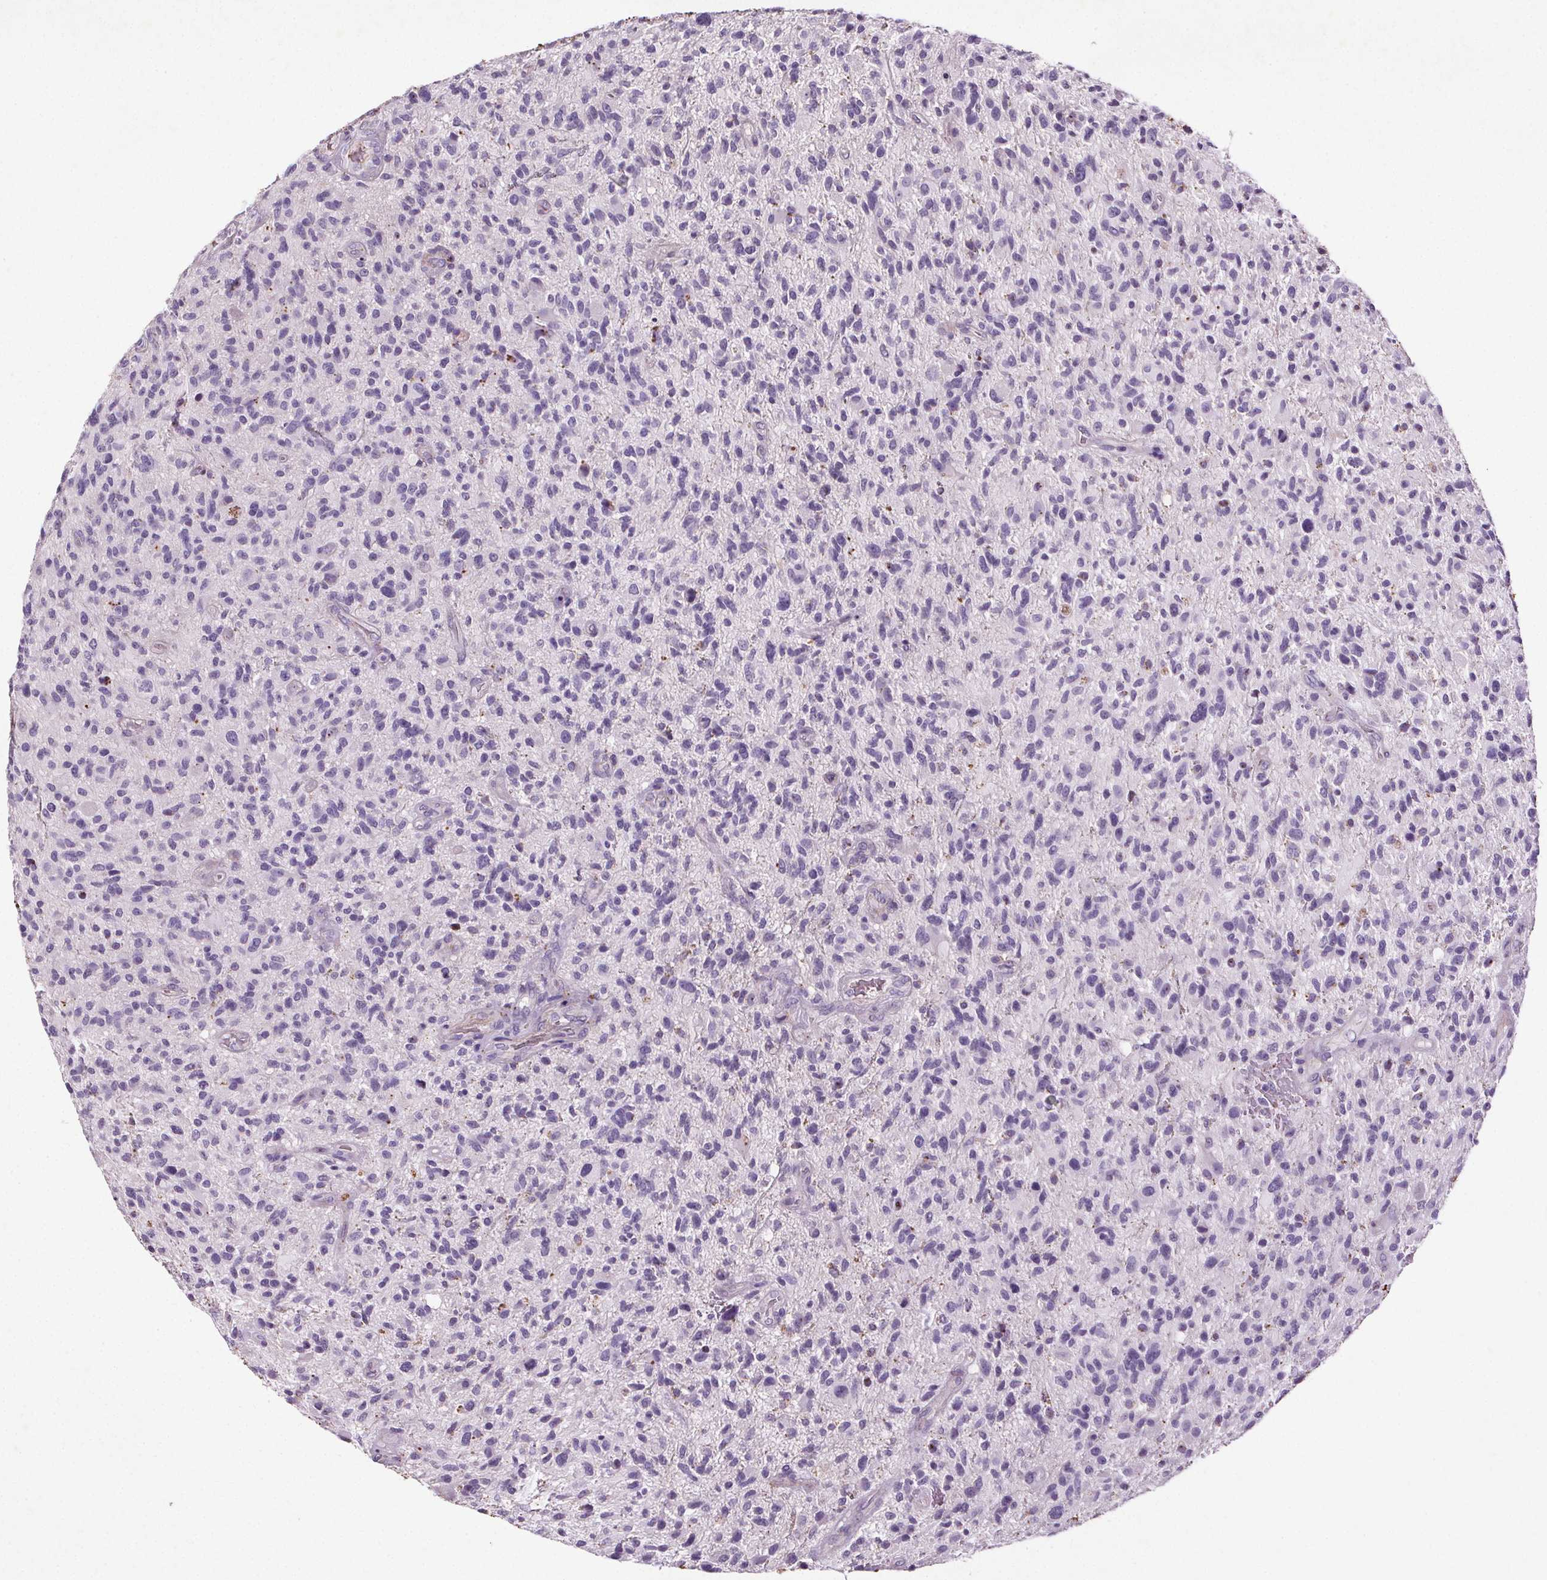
{"staining": {"intensity": "negative", "quantity": "none", "location": "none"}, "tissue": "glioma", "cell_type": "Tumor cells", "image_type": "cancer", "snomed": [{"axis": "morphology", "description": "Glioma, malignant, High grade"}, {"axis": "topography", "description": "Brain"}], "caption": "An image of human malignant high-grade glioma is negative for staining in tumor cells.", "gene": "C19orf84", "patient": {"sex": "male", "age": 47}}